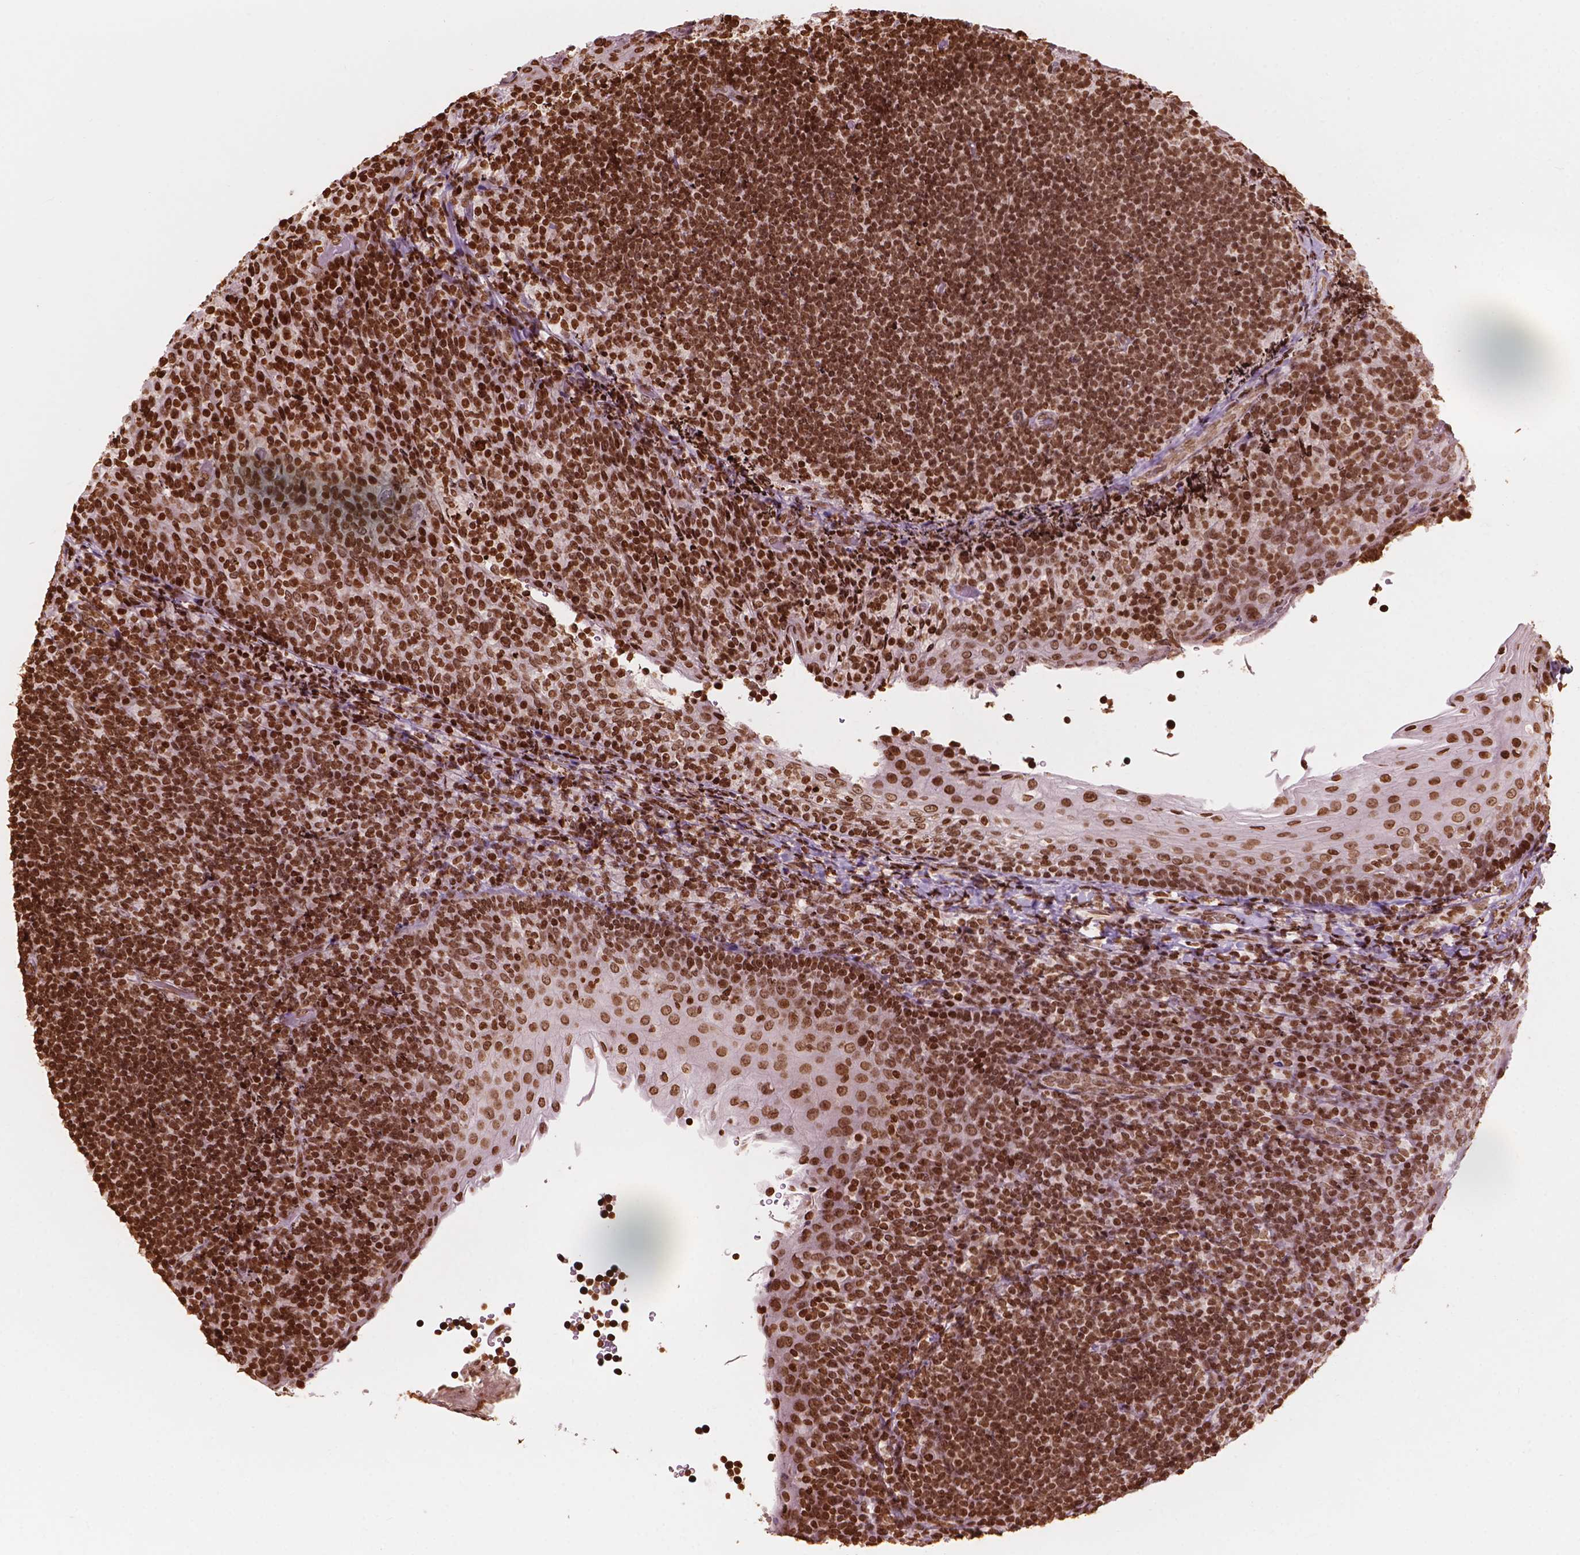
{"staining": {"intensity": "strong", "quantity": ">75%", "location": "nuclear"}, "tissue": "tonsil", "cell_type": "Germinal center cells", "image_type": "normal", "snomed": [{"axis": "morphology", "description": "Normal tissue, NOS"}, {"axis": "topography", "description": "Tonsil"}], "caption": "Normal tonsil exhibits strong nuclear staining in approximately >75% of germinal center cells, visualized by immunohistochemistry.", "gene": "H3C7", "patient": {"sex": "female", "age": 10}}